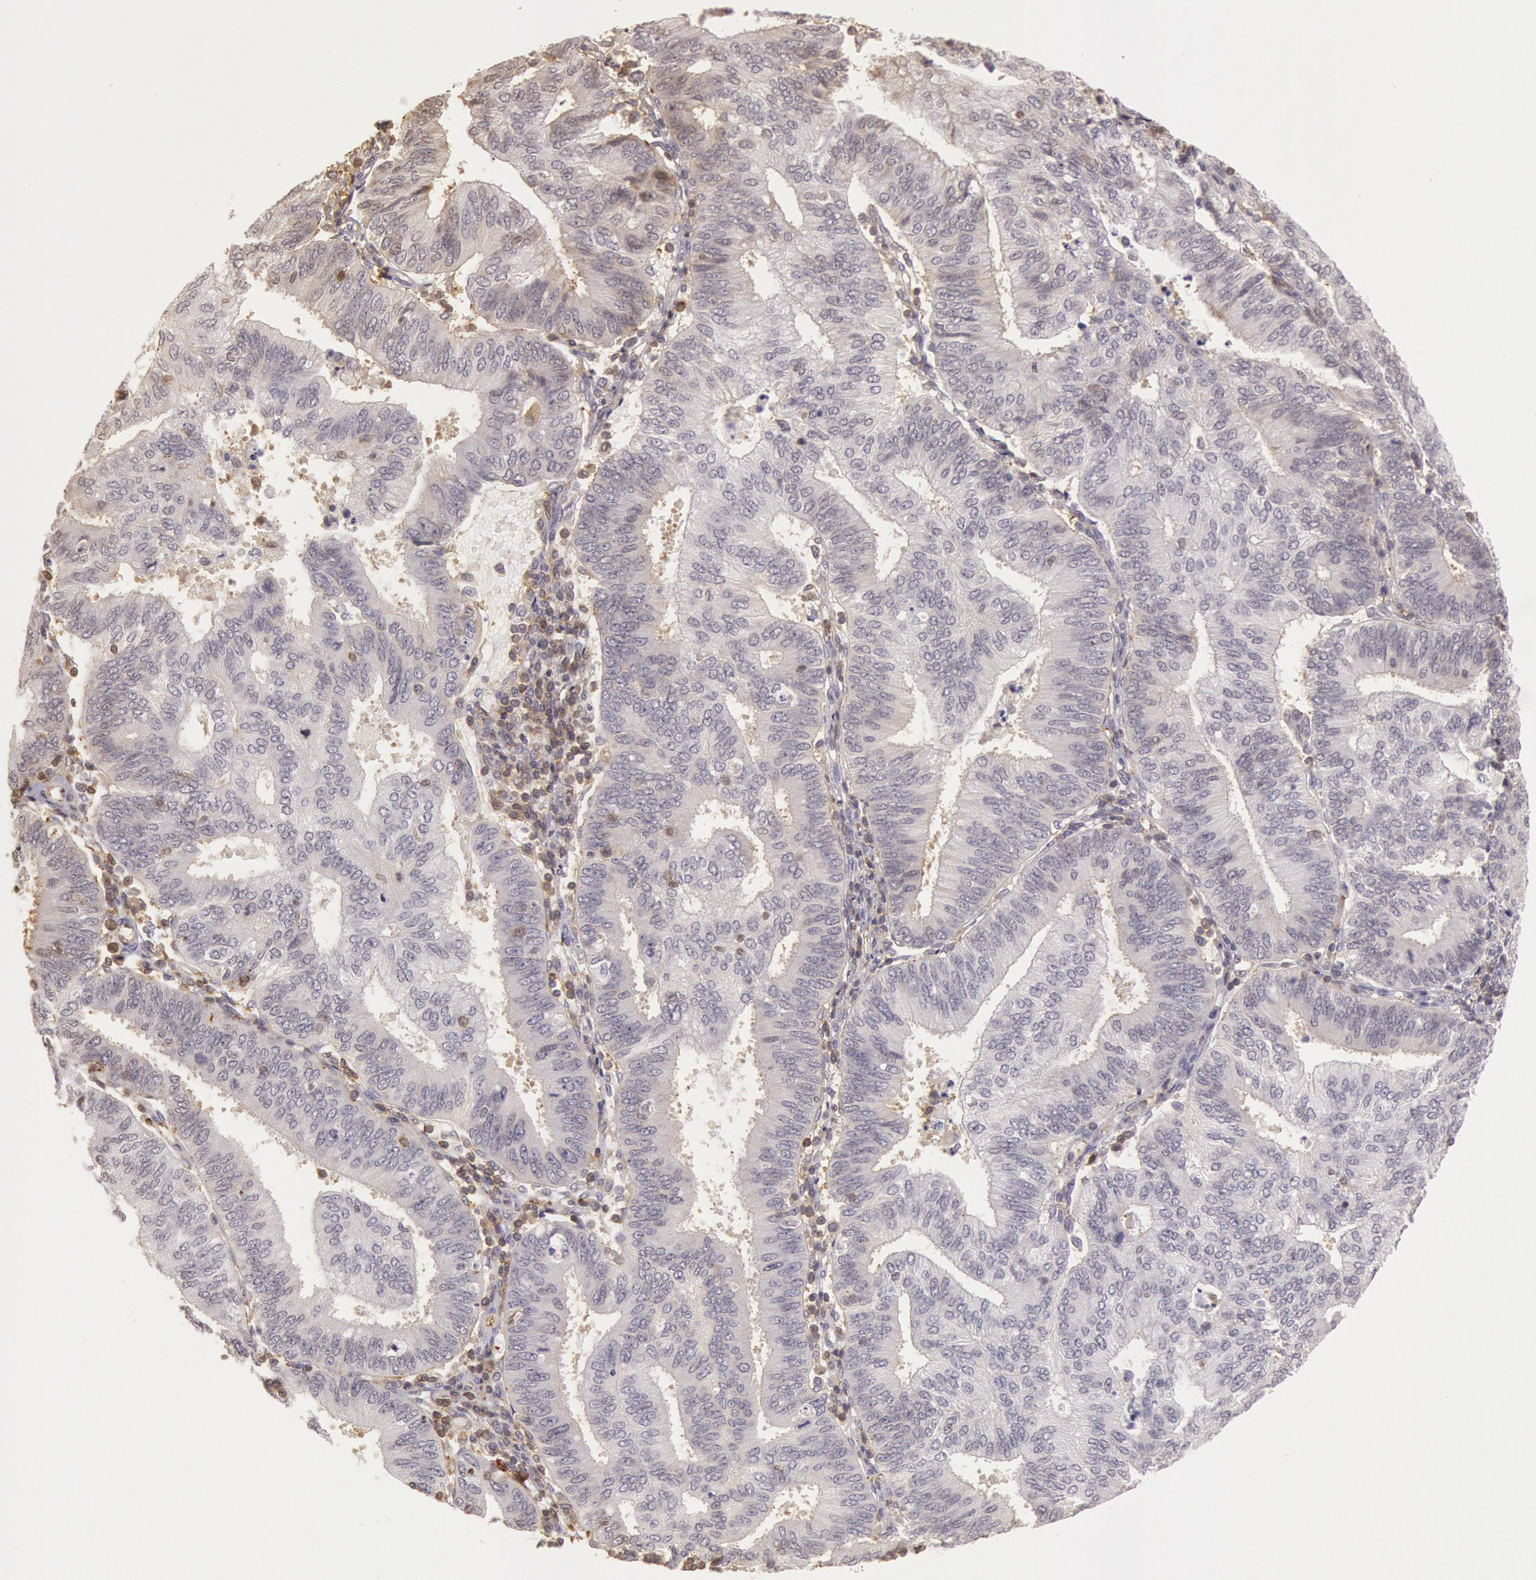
{"staining": {"intensity": "negative", "quantity": "none", "location": "none"}, "tissue": "endometrial cancer", "cell_type": "Tumor cells", "image_type": "cancer", "snomed": [{"axis": "morphology", "description": "Adenocarcinoma, NOS"}, {"axis": "topography", "description": "Endometrium"}], "caption": "Immunohistochemical staining of endometrial cancer demonstrates no significant positivity in tumor cells. (Brightfield microscopy of DAB (3,3'-diaminobenzidine) IHC at high magnification).", "gene": "HIF1A", "patient": {"sex": "female", "age": 55}}